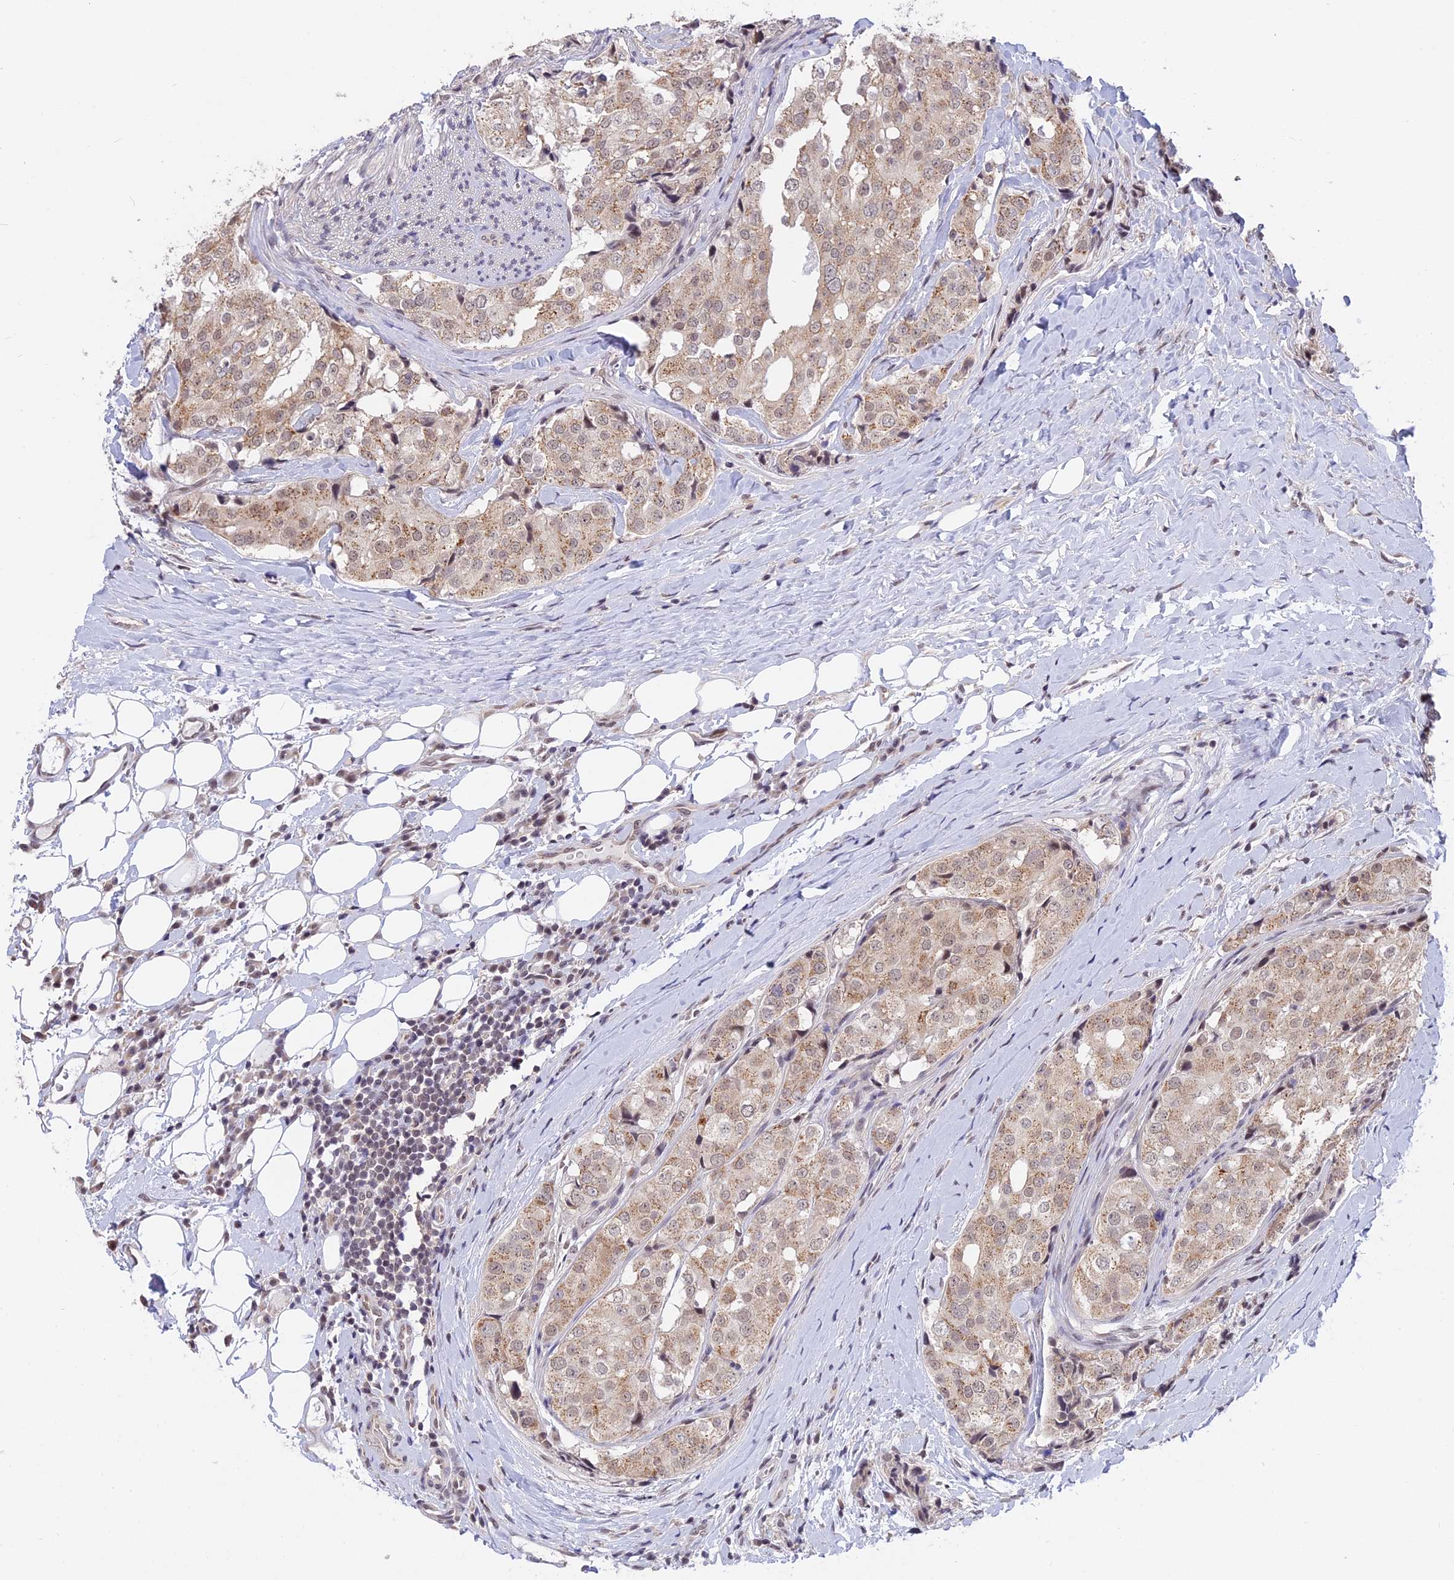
{"staining": {"intensity": "weak", "quantity": "25%-75%", "location": "cytoplasmic/membranous"}, "tissue": "prostate cancer", "cell_type": "Tumor cells", "image_type": "cancer", "snomed": [{"axis": "morphology", "description": "Adenocarcinoma, High grade"}, {"axis": "topography", "description": "Prostate"}], "caption": "High-grade adenocarcinoma (prostate) tissue shows weak cytoplasmic/membranous positivity in about 25%-75% of tumor cells, visualized by immunohistochemistry.", "gene": "POLR2C", "patient": {"sex": "male", "age": 49}}